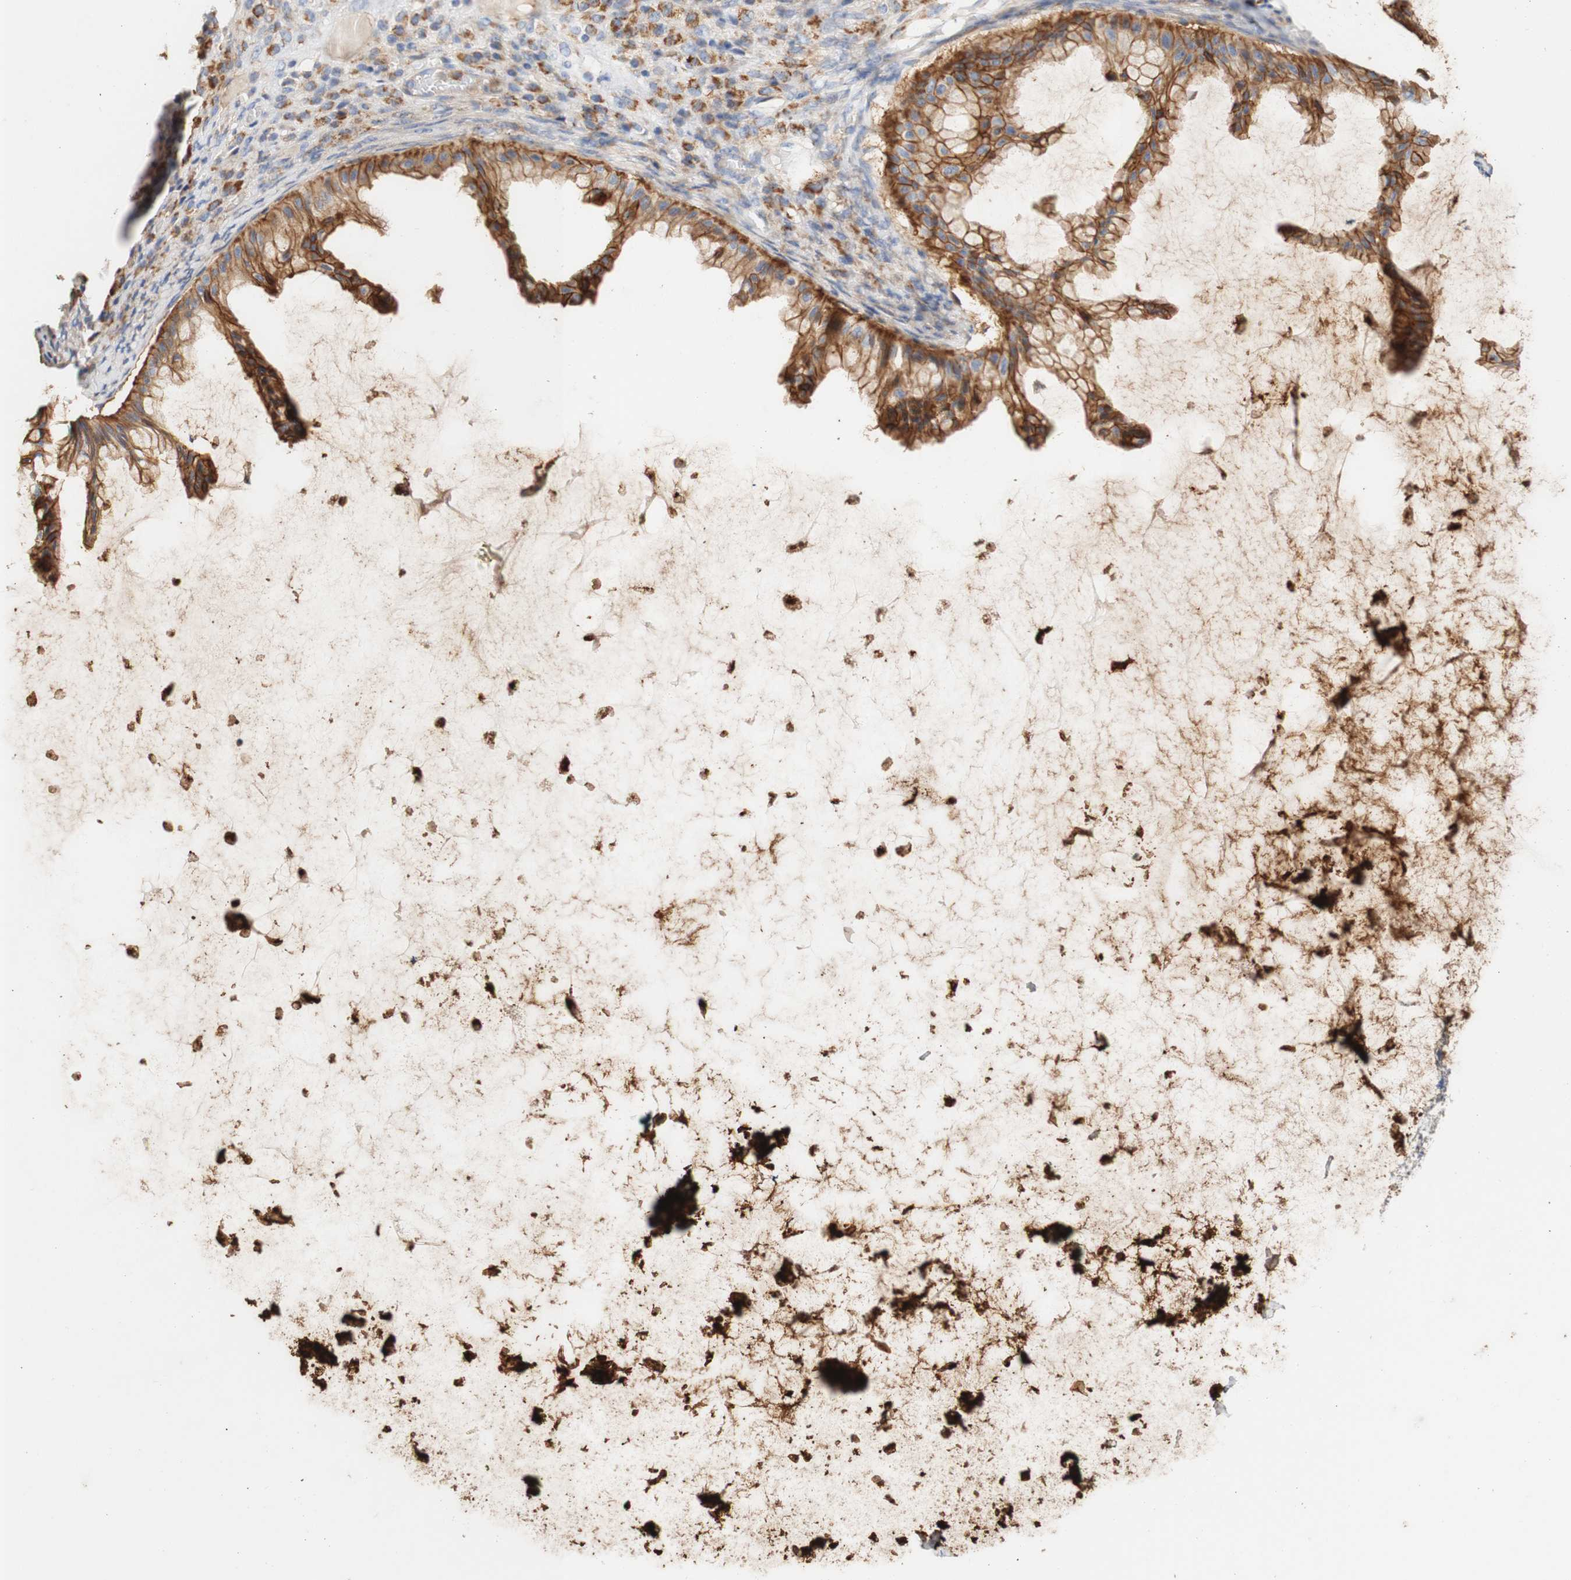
{"staining": {"intensity": "strong", "quantity": ">75%", "location": "cytoplasmic/membranous"}, "tissue": "ovarian cancer", "cell_type": "Tumor cells", "image_type": "cancer", "snomed": [{"axis": "morphology", "description": "Cystadenocarcinoma, mucinous, NOS"}, {"axis": "topography", "description": "Ovary"}], "caption": "Immunohistochemistry staining of ovarian mucinous cystadenocarcinoma, which displays high levels of strong cytoplasmic/membranous positivity in approximately >75% of tumor cells indicating strong cytoplasmic/membranous protein expression. The staining was performed using DAB (brown) for protein detection and nuclei were counterstained in hematoxylin (blue).", "gene": "PCDH7", "patient": {"sex": "female", "age": 61}}